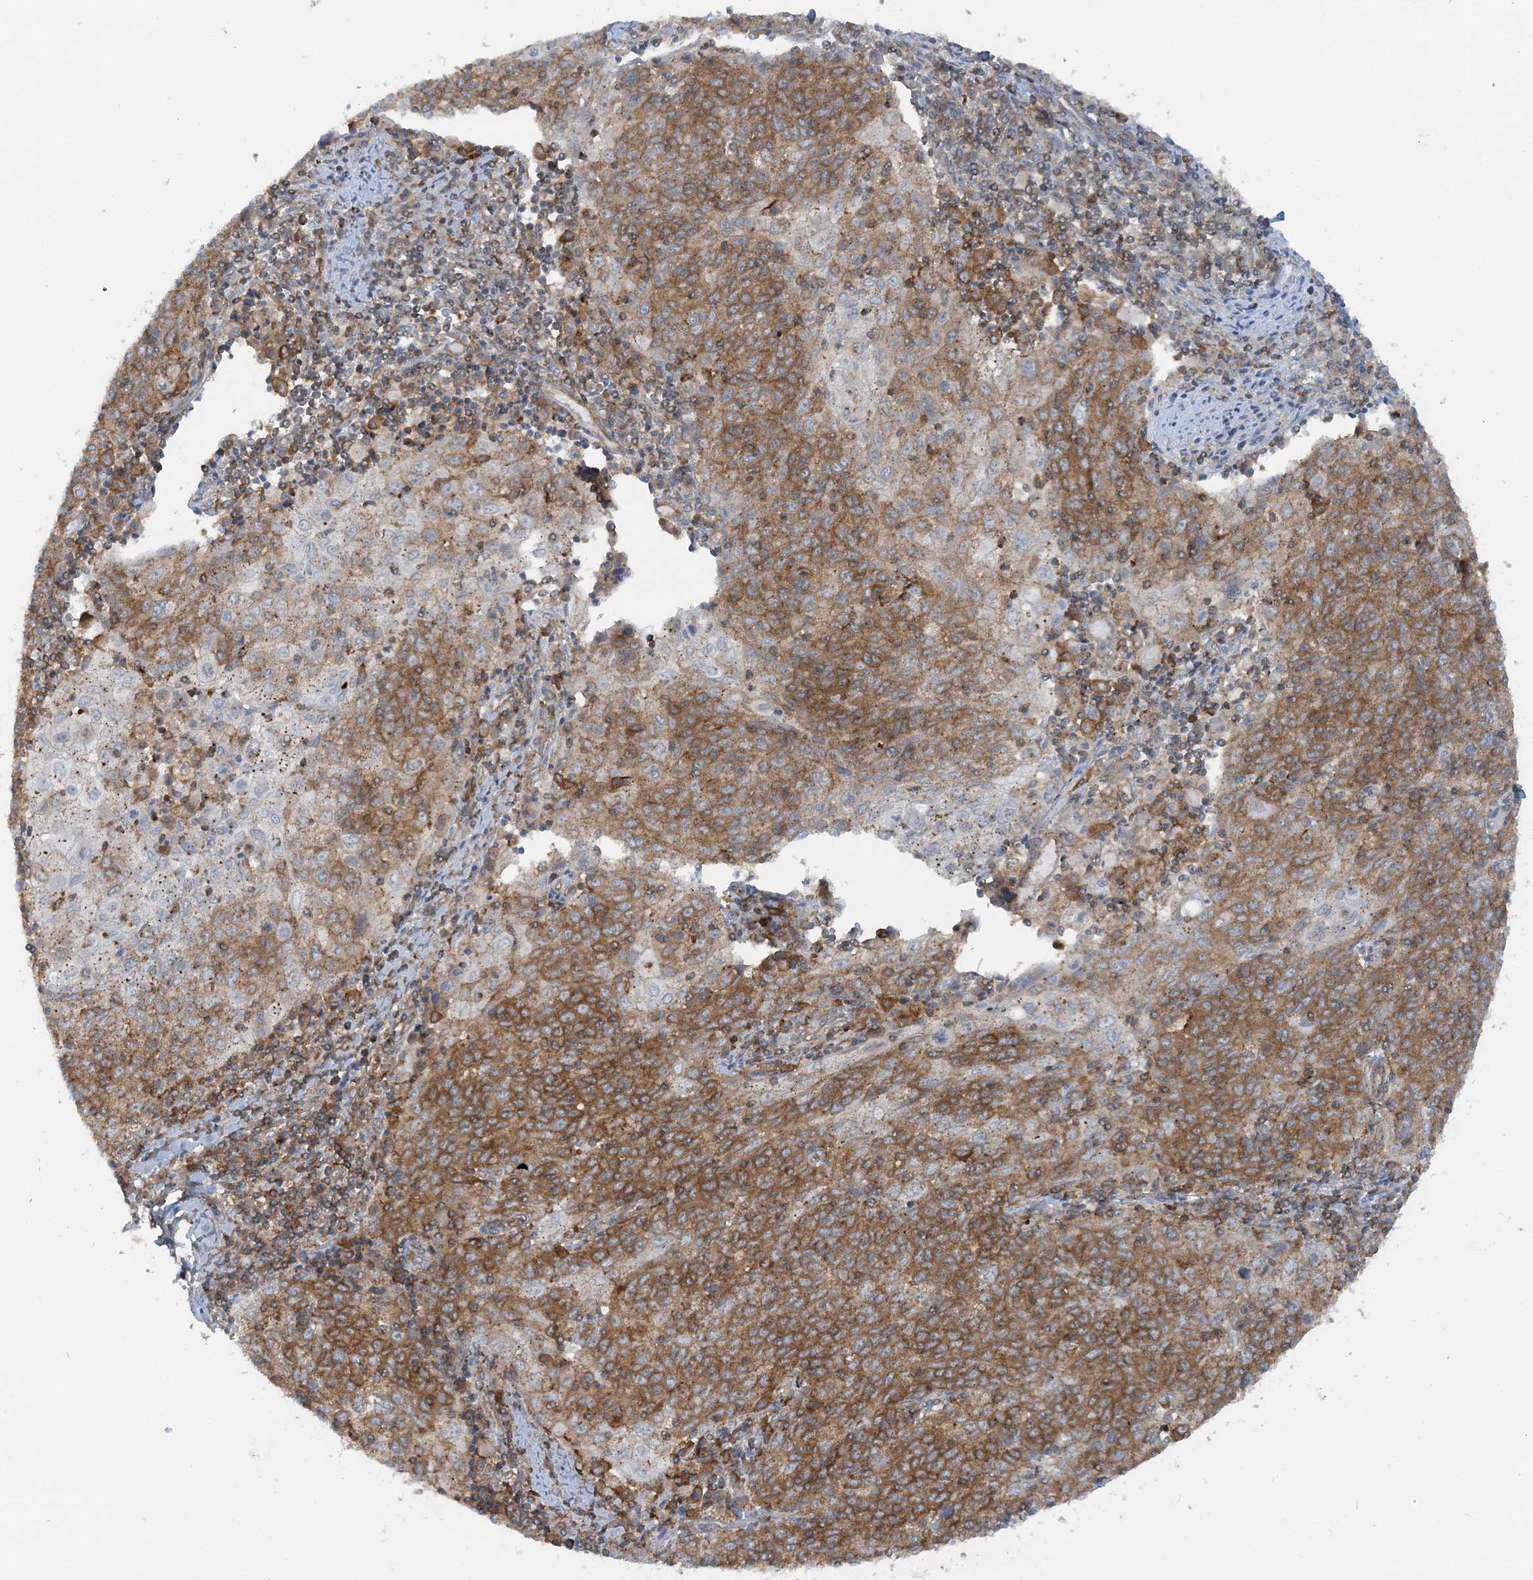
{"staining": {"intensity": "moderate", "quantity": "25%-75%", "location": "cytoplasmic/membranous"}, "tissue": "cervical cancer", "cell_type": "Tumor cells", "image_type": "cancer", "snomed": [{"axis": "morphology", "description": "Squamous cell carcinoma, NOS"}, {"axis": "topography", "description": "Cervix"}], "caption": "Protein staining of squamous cell carcinoma (cervical) tissue shows moderate cytoplasmic/membranous expression in about 25%-75% of tumor cells.", "gene": "STAM2", "patient": {"sex": "female", "age": 48}}